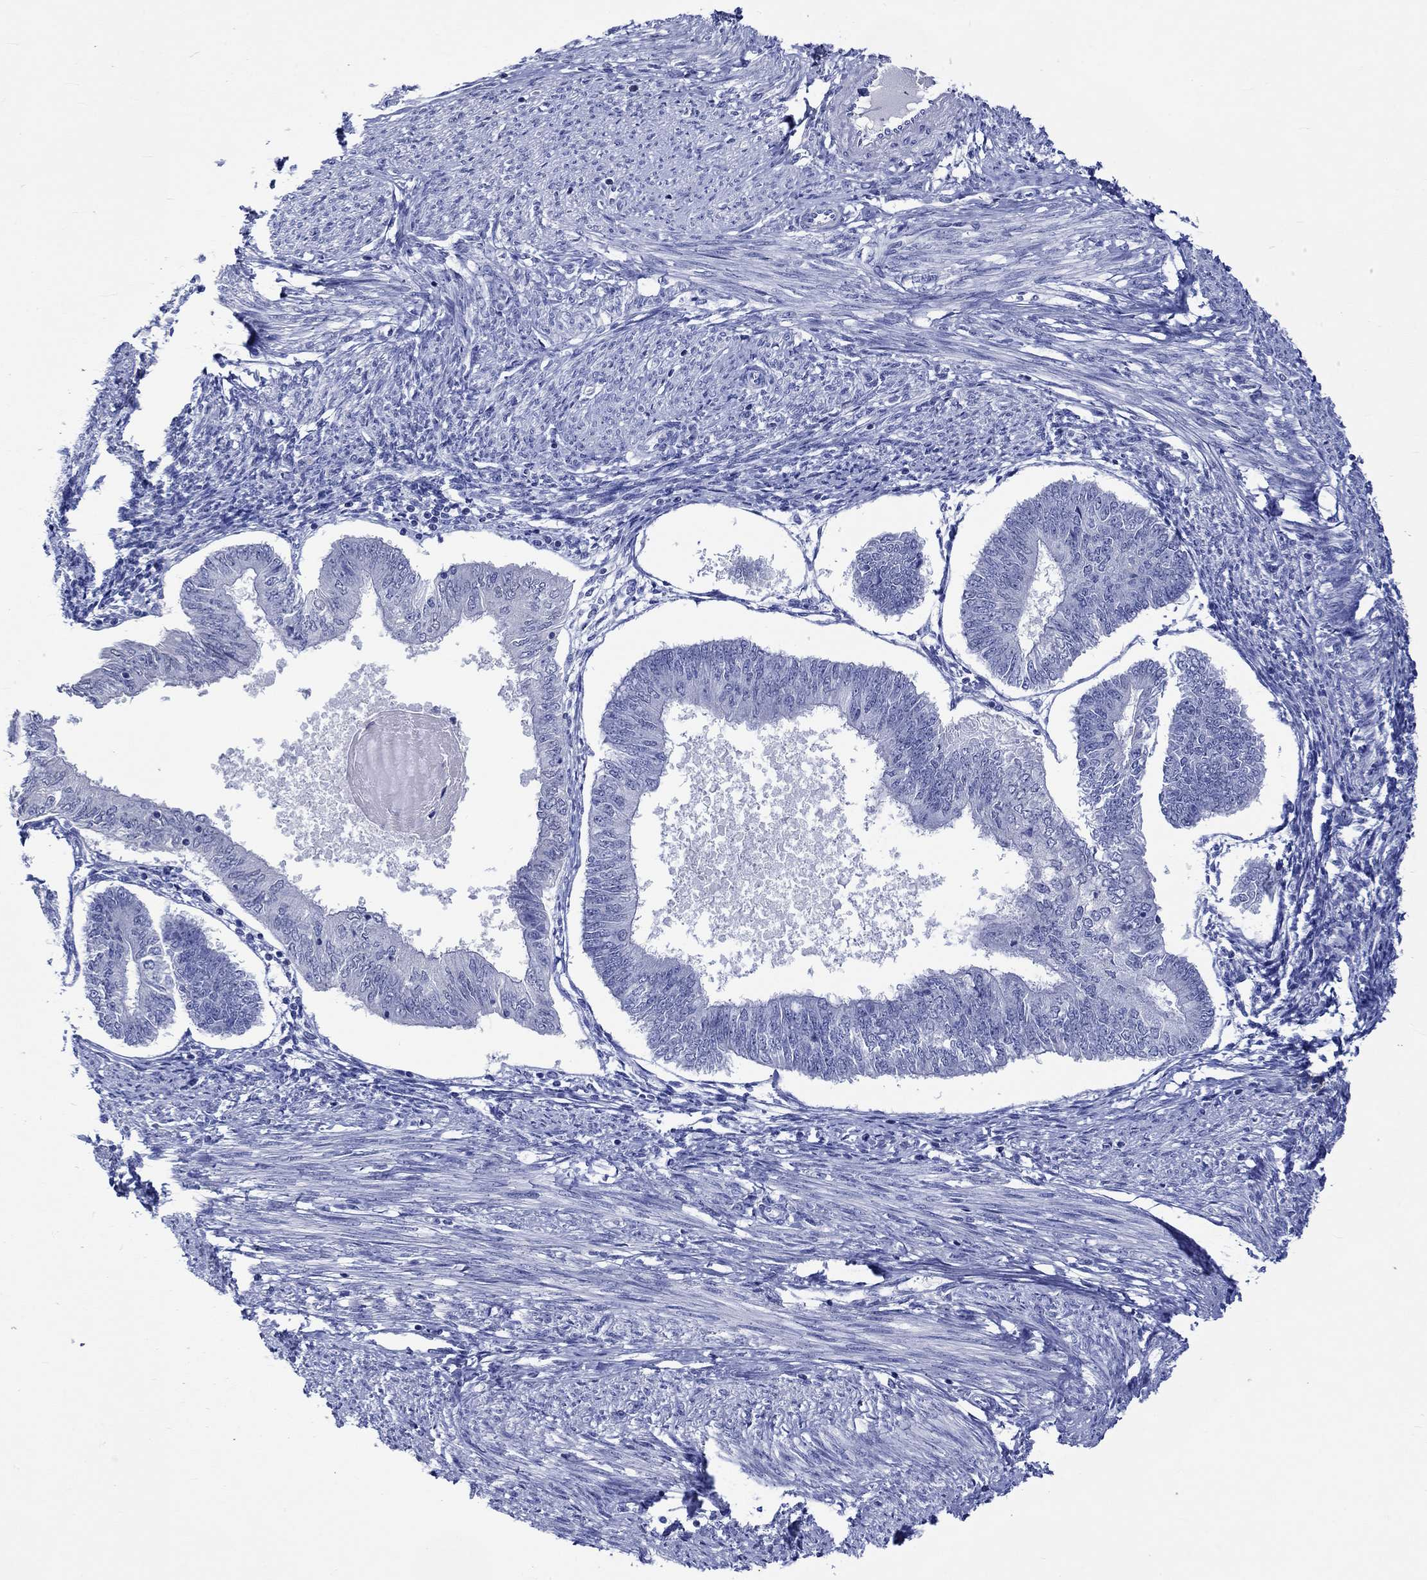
{"staining": {"intensity": "negative", "quantity": "none", "location": "none"}, "tissue": "endometrial cancer", "cell_type": "Tumor cells", "image_type": "cancer", "snomed": [{"axis": "morphology", "description": "Adenocarcinoma, NOS"}, {"axis": "topography", "description": "Endometrium"}], "caption": "High magnification brightfield microscopy of adenocarcinoma (endometrial) stained with DAB (3,3'-diaminobenzidine) (brown) and counterstained with hematoxylin (blue): tumor cells show no significant staining.", "gene": "KLHL35", "patient": {"sex": "female", "age": 58}}